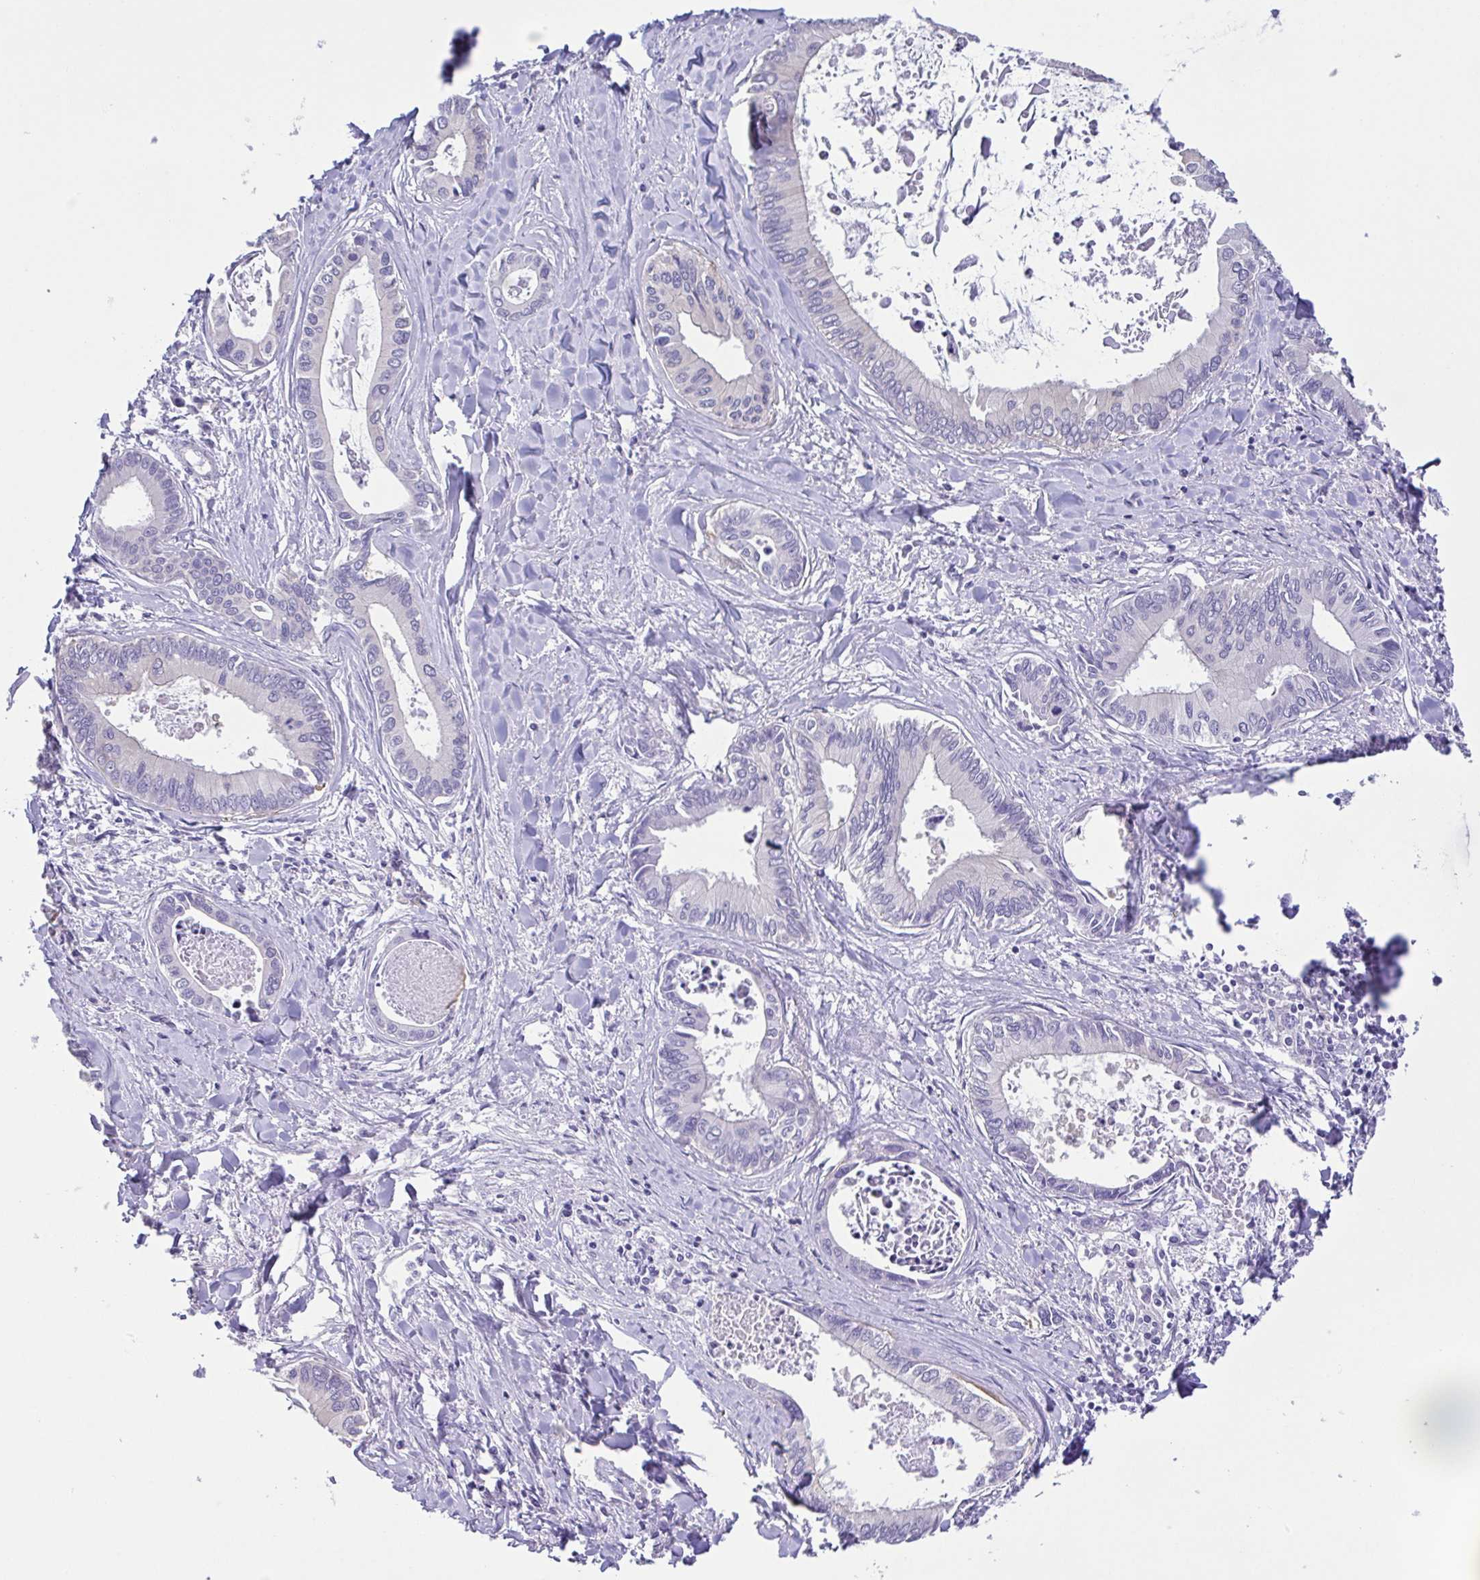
{"staining": {"intensity": "negative", "quantity": "none", "location": "none"}, "tissue": "liver cancer", "cell_type": "Tumor cells", "image_type": "cancer", "snomed": [{"axis": "morphology", "description": "Cholangiocarcinoma"}, {"axis": "topography", "description": "Liver"}], "caption": "The immunohistochemistry (IHC) micrograph has no significant expression in tumor cells of liver cancer (cholangiocarcinoma) tissue. Brightfield microscopy of immunohistochemistry (IHC) stained with DAB (3,3'-diaminobenzidine) (brown) and hematoxylin (blue), captured at high magnification.", "gene": "EPB42", "patient": {"sex": "male", "age": 66}}